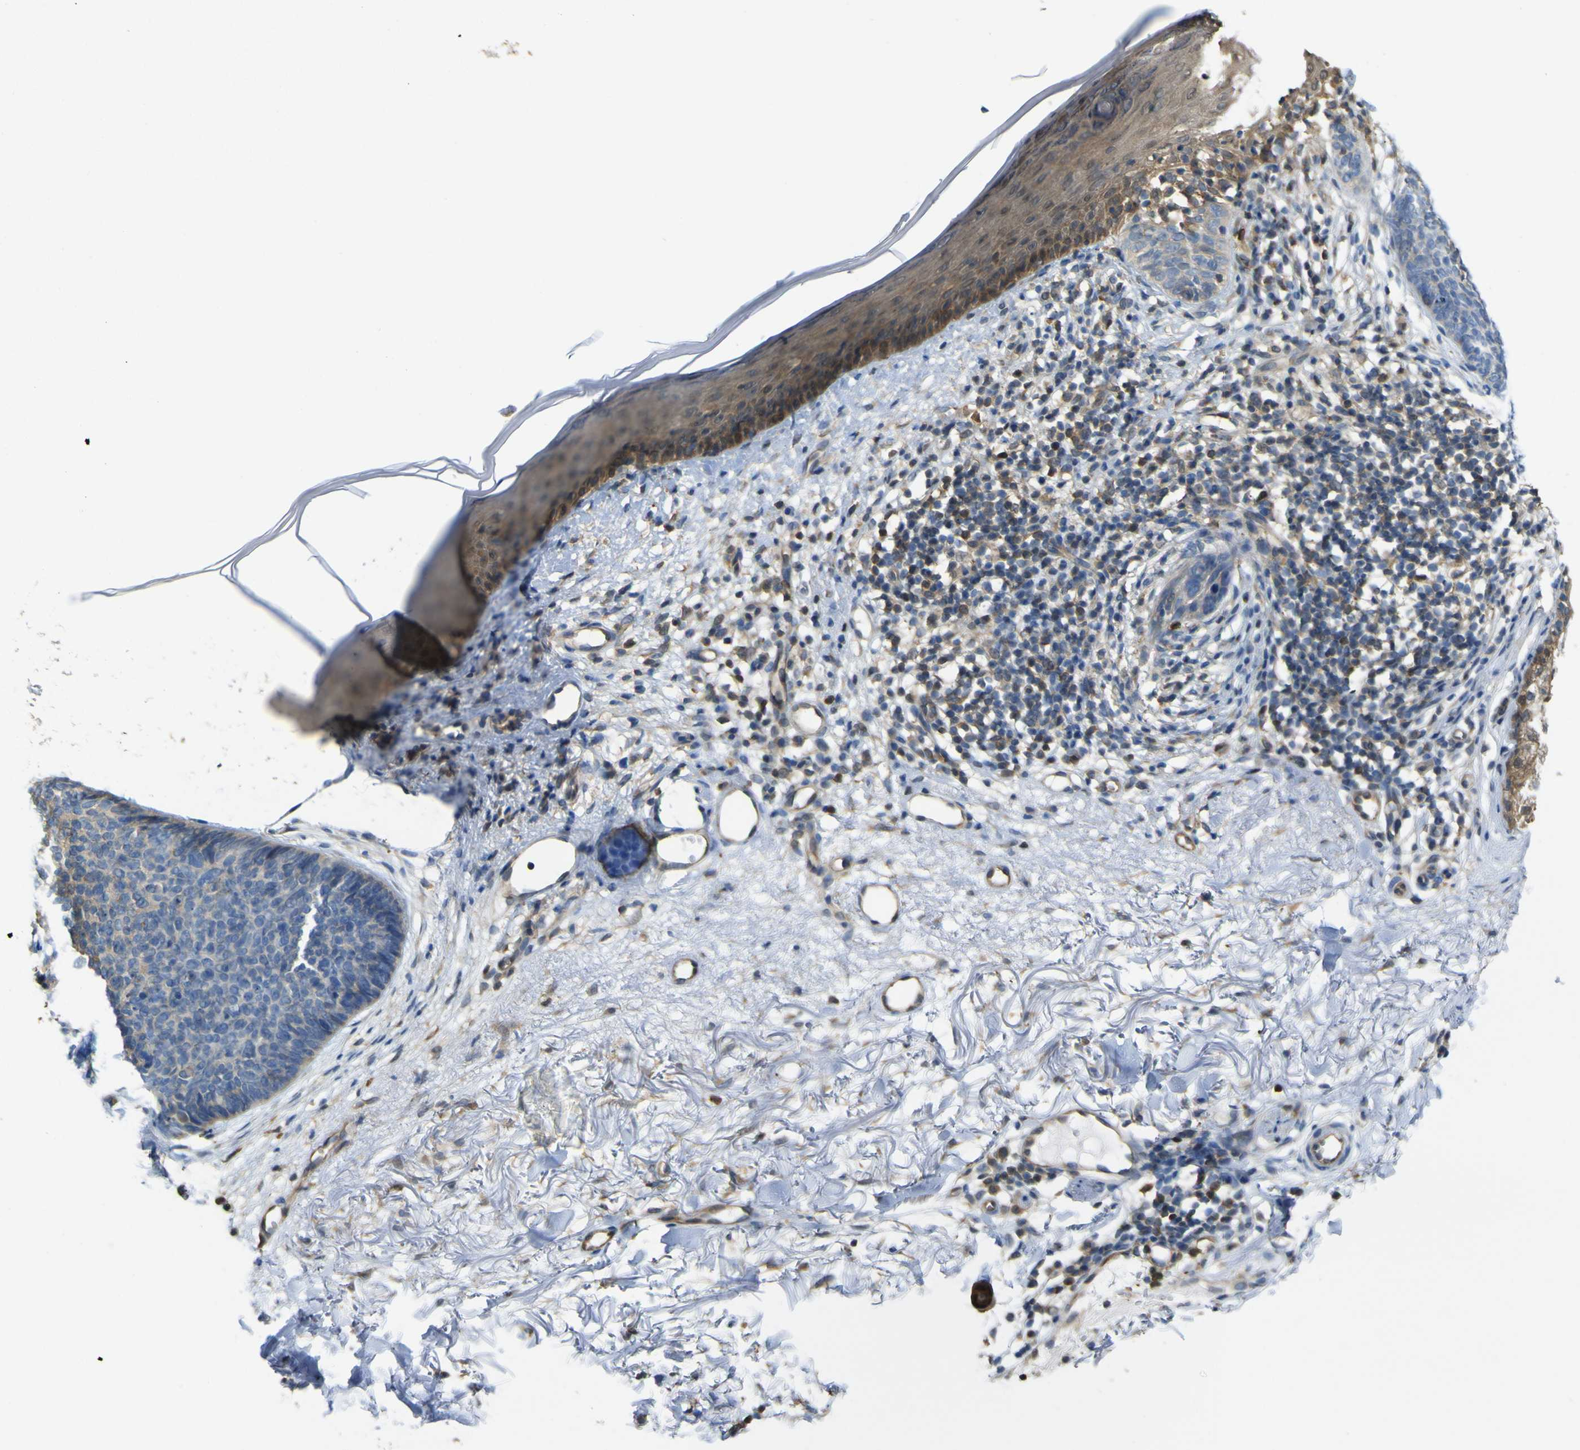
{"staining": {"intensity": "moderate", "quantity": "25%-75%", "location": "cytoplasmic/membranous"}, "tissue": "skin cancer", "cell_type": "Tumor cells", "image_type": "cancer", "snomed": [{"axis": "morphology", "description": "Basal cell carcinoma"}, {"axis": "topography", "description": "Skin"}], "caption": "Skin basal cell carcinoma stained with a brown dye shows moderate cytoplasmic/membranous positive positivity in approximately 25%-75% of tumor cells.", "gene": "ABHD3", "patient": {"sex": "female", "age": 70}}